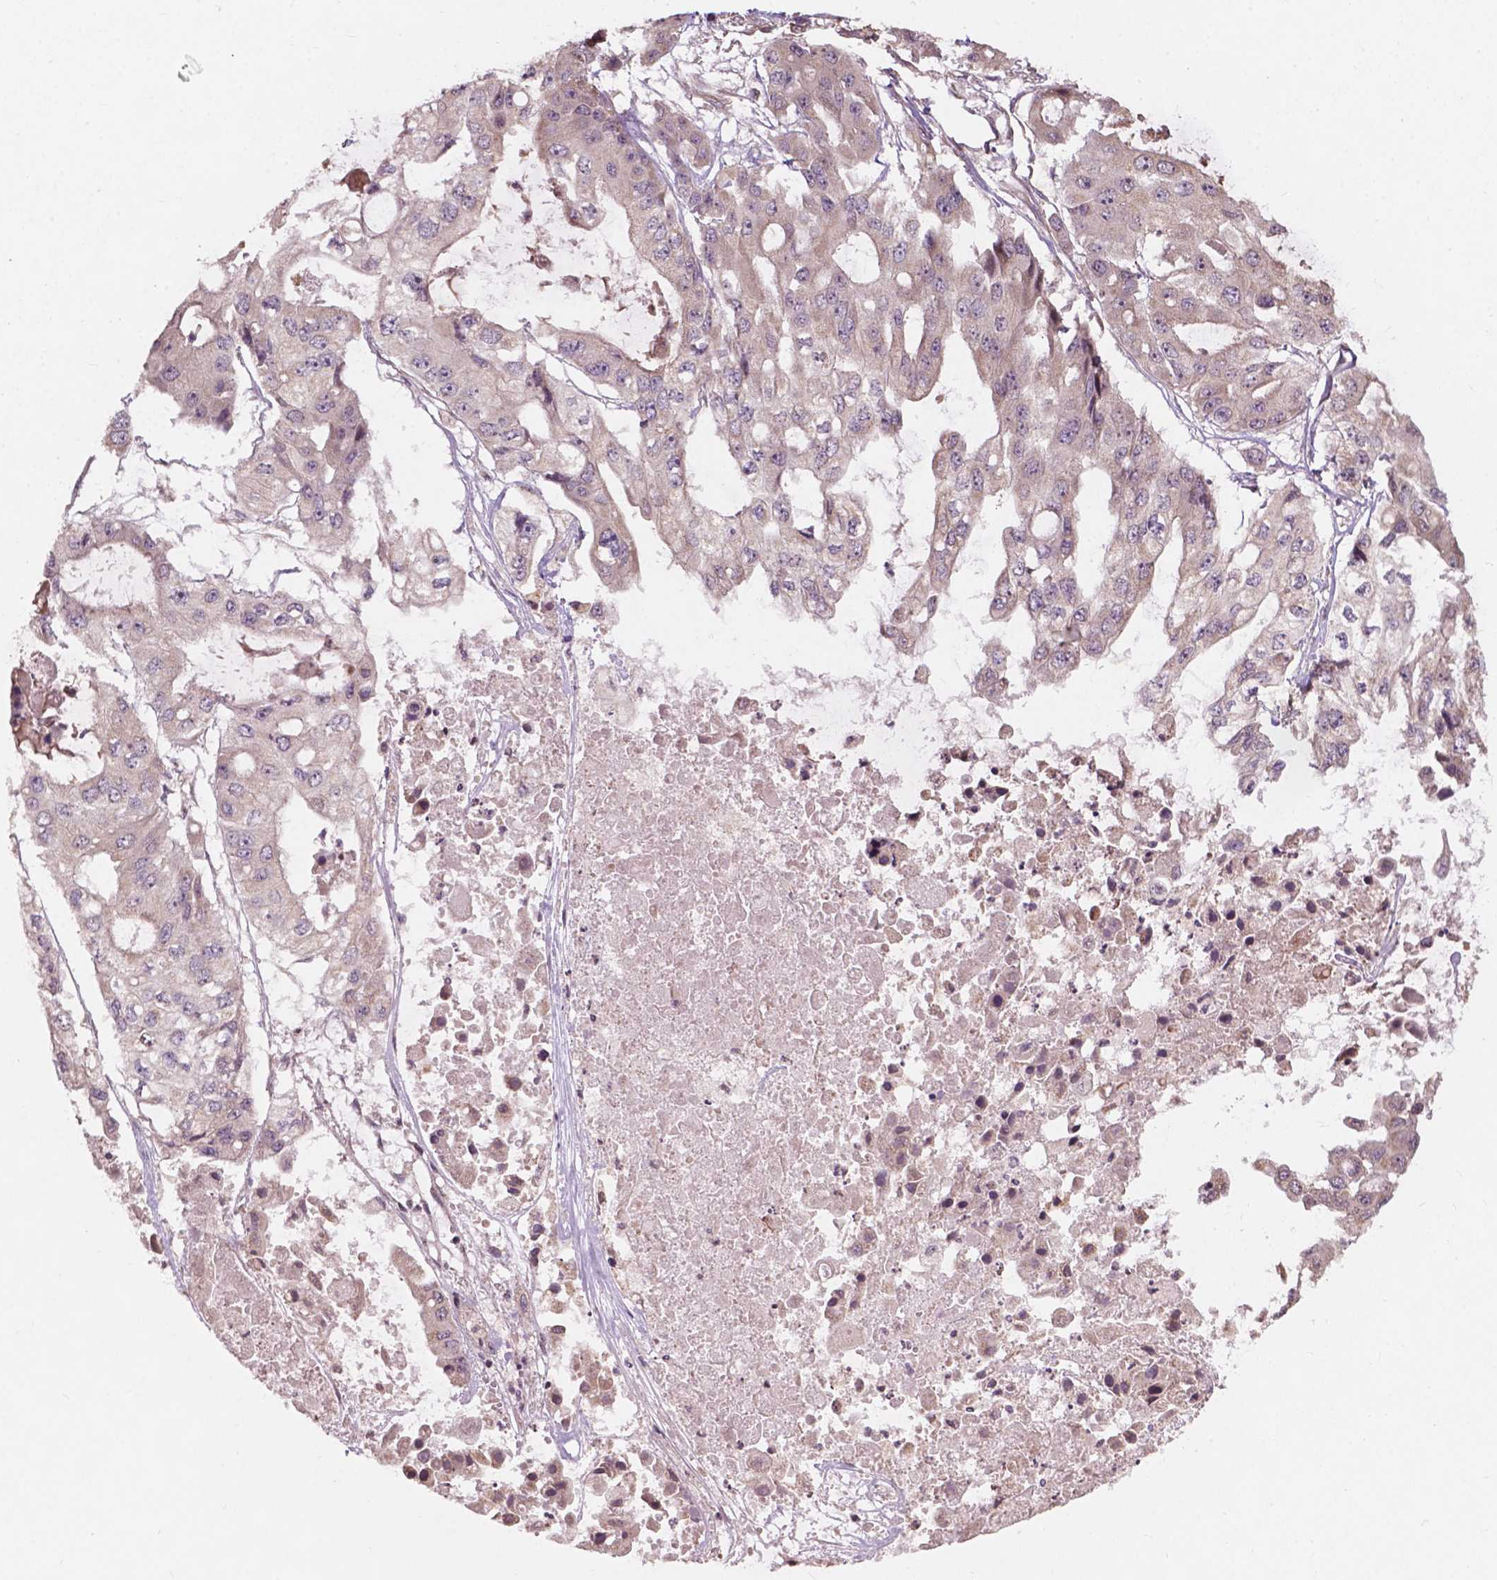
{"staining": {"intensity": "weak", "quantity": "<25%", "location": "cytoplasmic/membranous"}, "tissue": "ovarian cancer", "cell_type": "Tumor cells", "image_type": "cancer", "snomed": [{"axis": "morphology", "description": "Cystadenocarcinoma, serous, NOS"}, {"axis": "topography", "description": "Ovary"}], "caption": "A histopathology image of human ovarian cancer is negative for staining in tumor cells.", "gene": "CDC42BPA", "patient": {"sex": "female", "age": 56}}